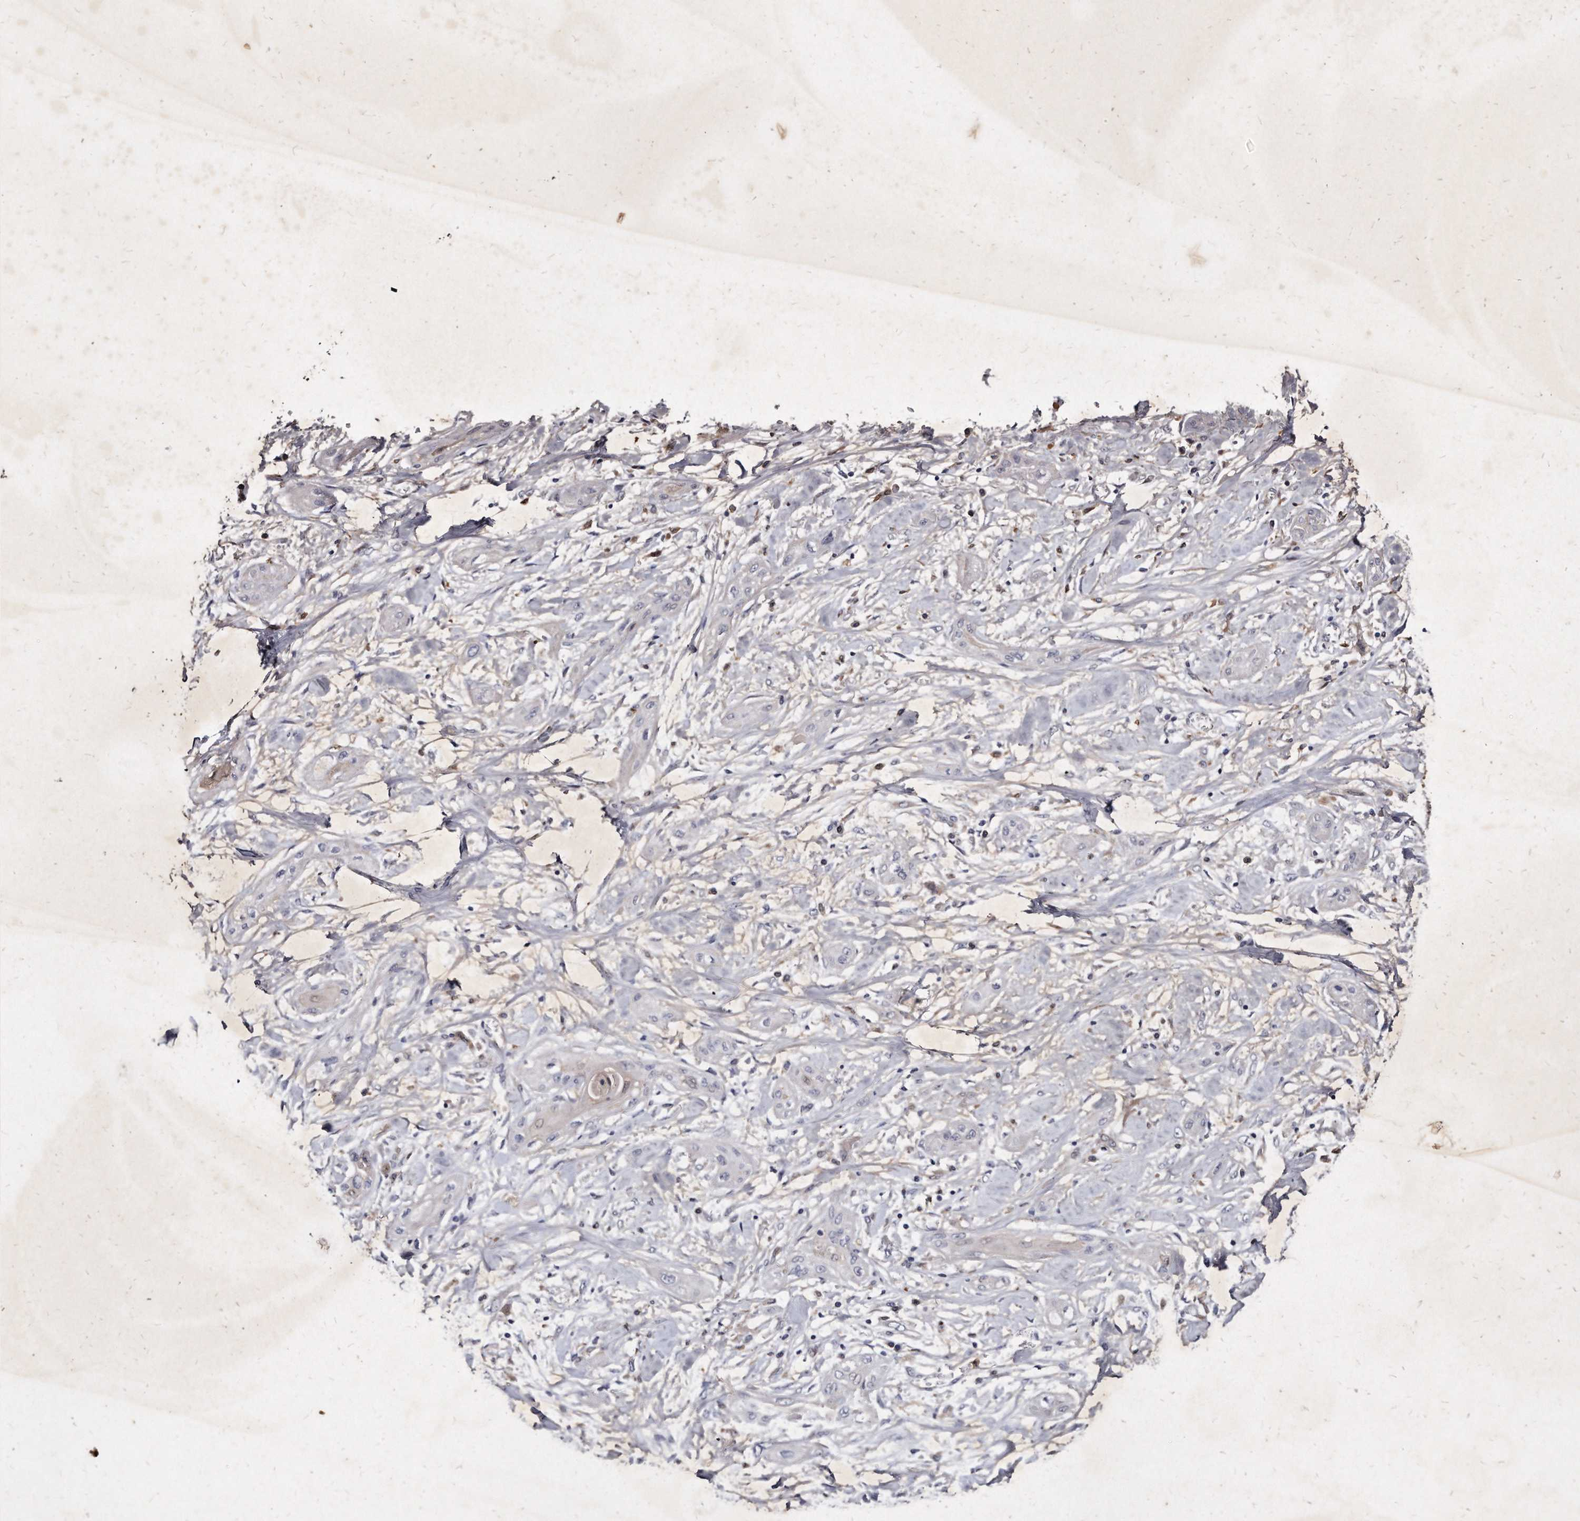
{"staining": {"intensity": "negative", "quantity": "none", "location": "none"}, "tissue": "lung cancer", "cell_type": "Tumor cells", "image_type": "cancer", "snomed": [{"axis": "morphology", "description": "Squamous cell carcinoma, NOS"}, {"axis": "topography", "description": "Lung"}], "caption": "Immunohistochemistry histopathology image of human squamous cell carcinoma (lung) stained for a protein (brown), which reveals no expression in tumor cells.", "gene": "KLHDC3", "patient": {"sex": "female", "age": 47}}